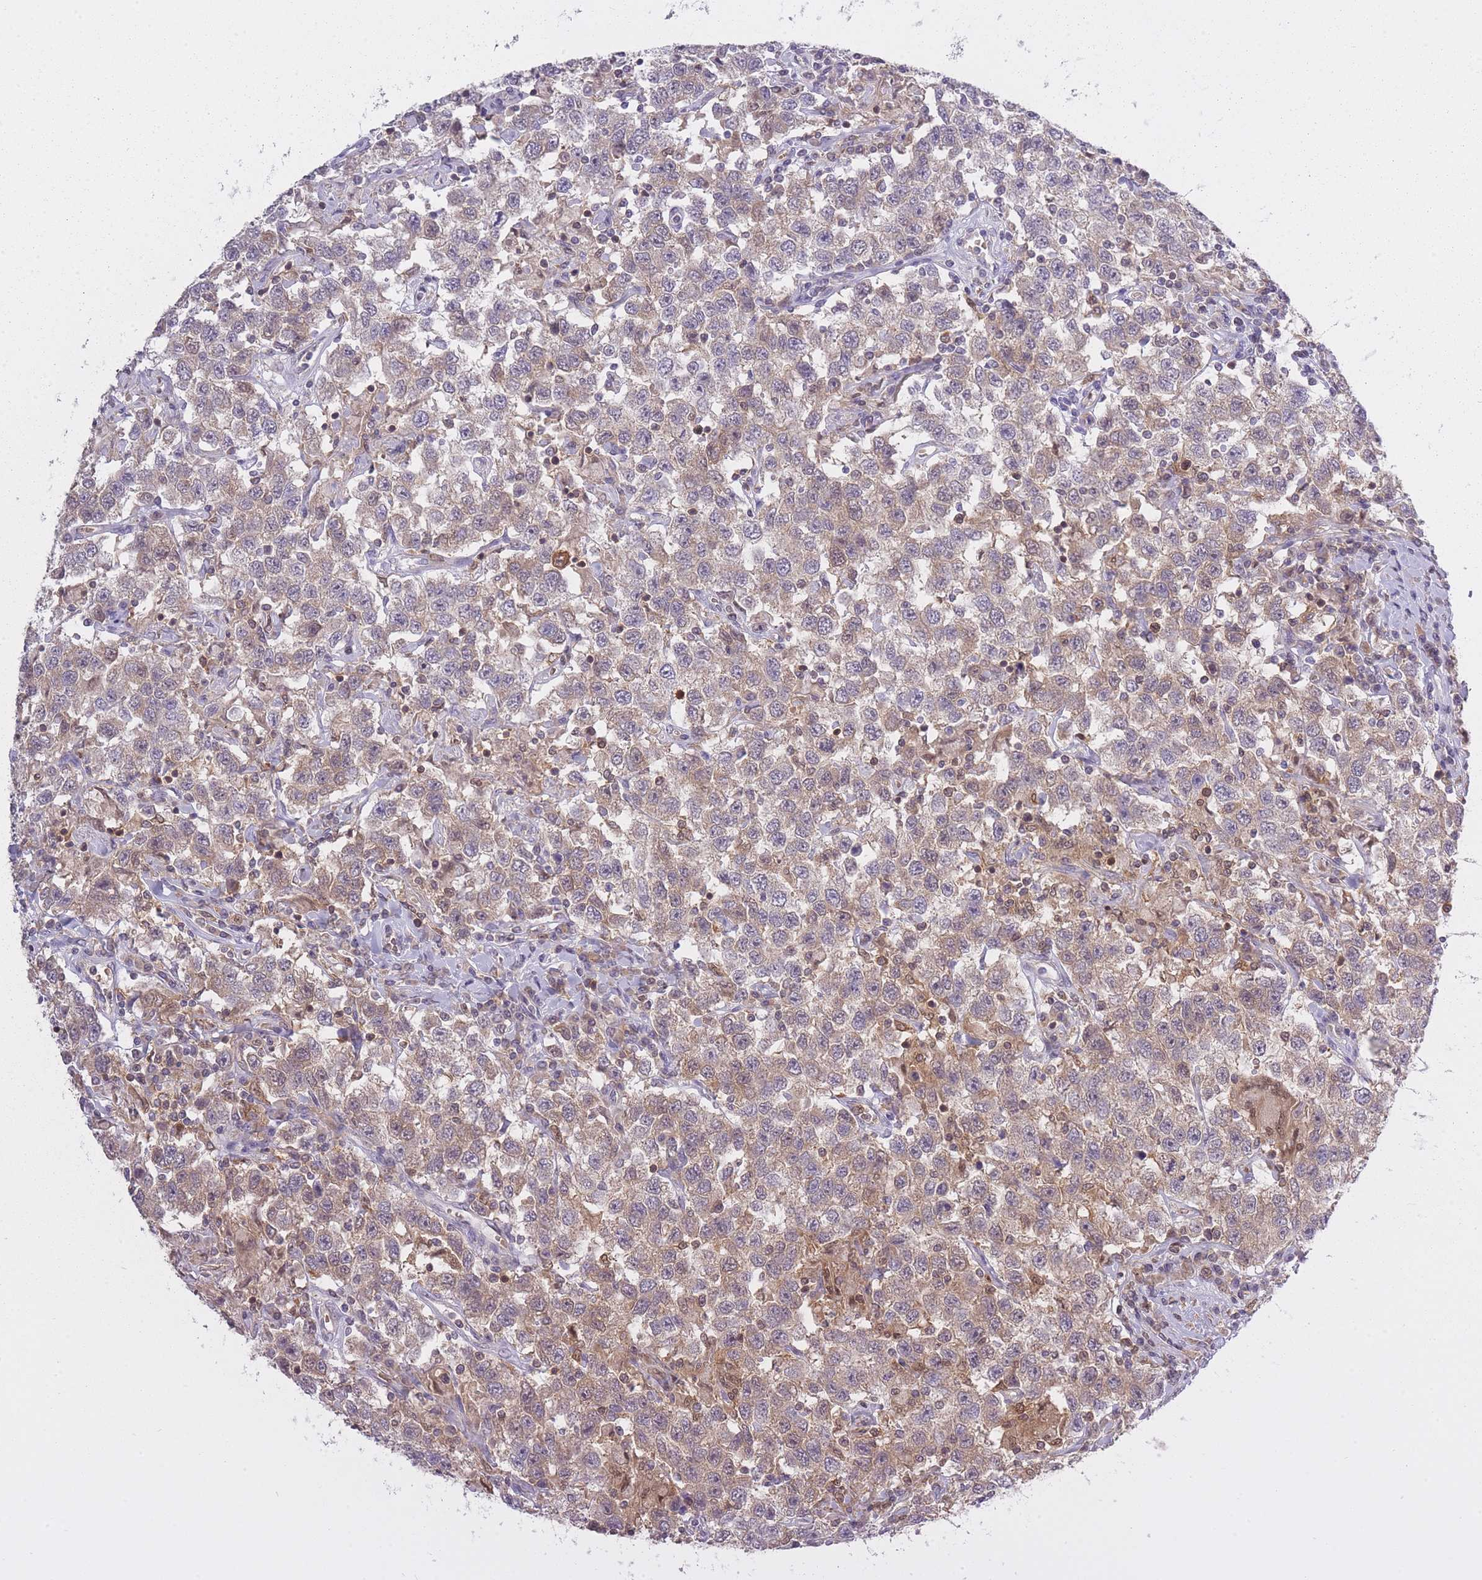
{"staining": {"intensity": "weak", "quantity": "25%-75%", "location": "cytoplasmic/membranous"}, "tissue": "testis cancer", "cell_type": "Tumor cells", "image_type": "cancer", "snomed": [{"axis": "morphology", "description": "Seminoma, NOS"}, {"axis": "topography", "description": "Testis"}], "caption": "Testis seminoma stained for a protein displays weak cytoplasmic/membranous positivity in tumor cells.", "gene": "CXorf38", "patient": {"sex": "male", "age": 41}}